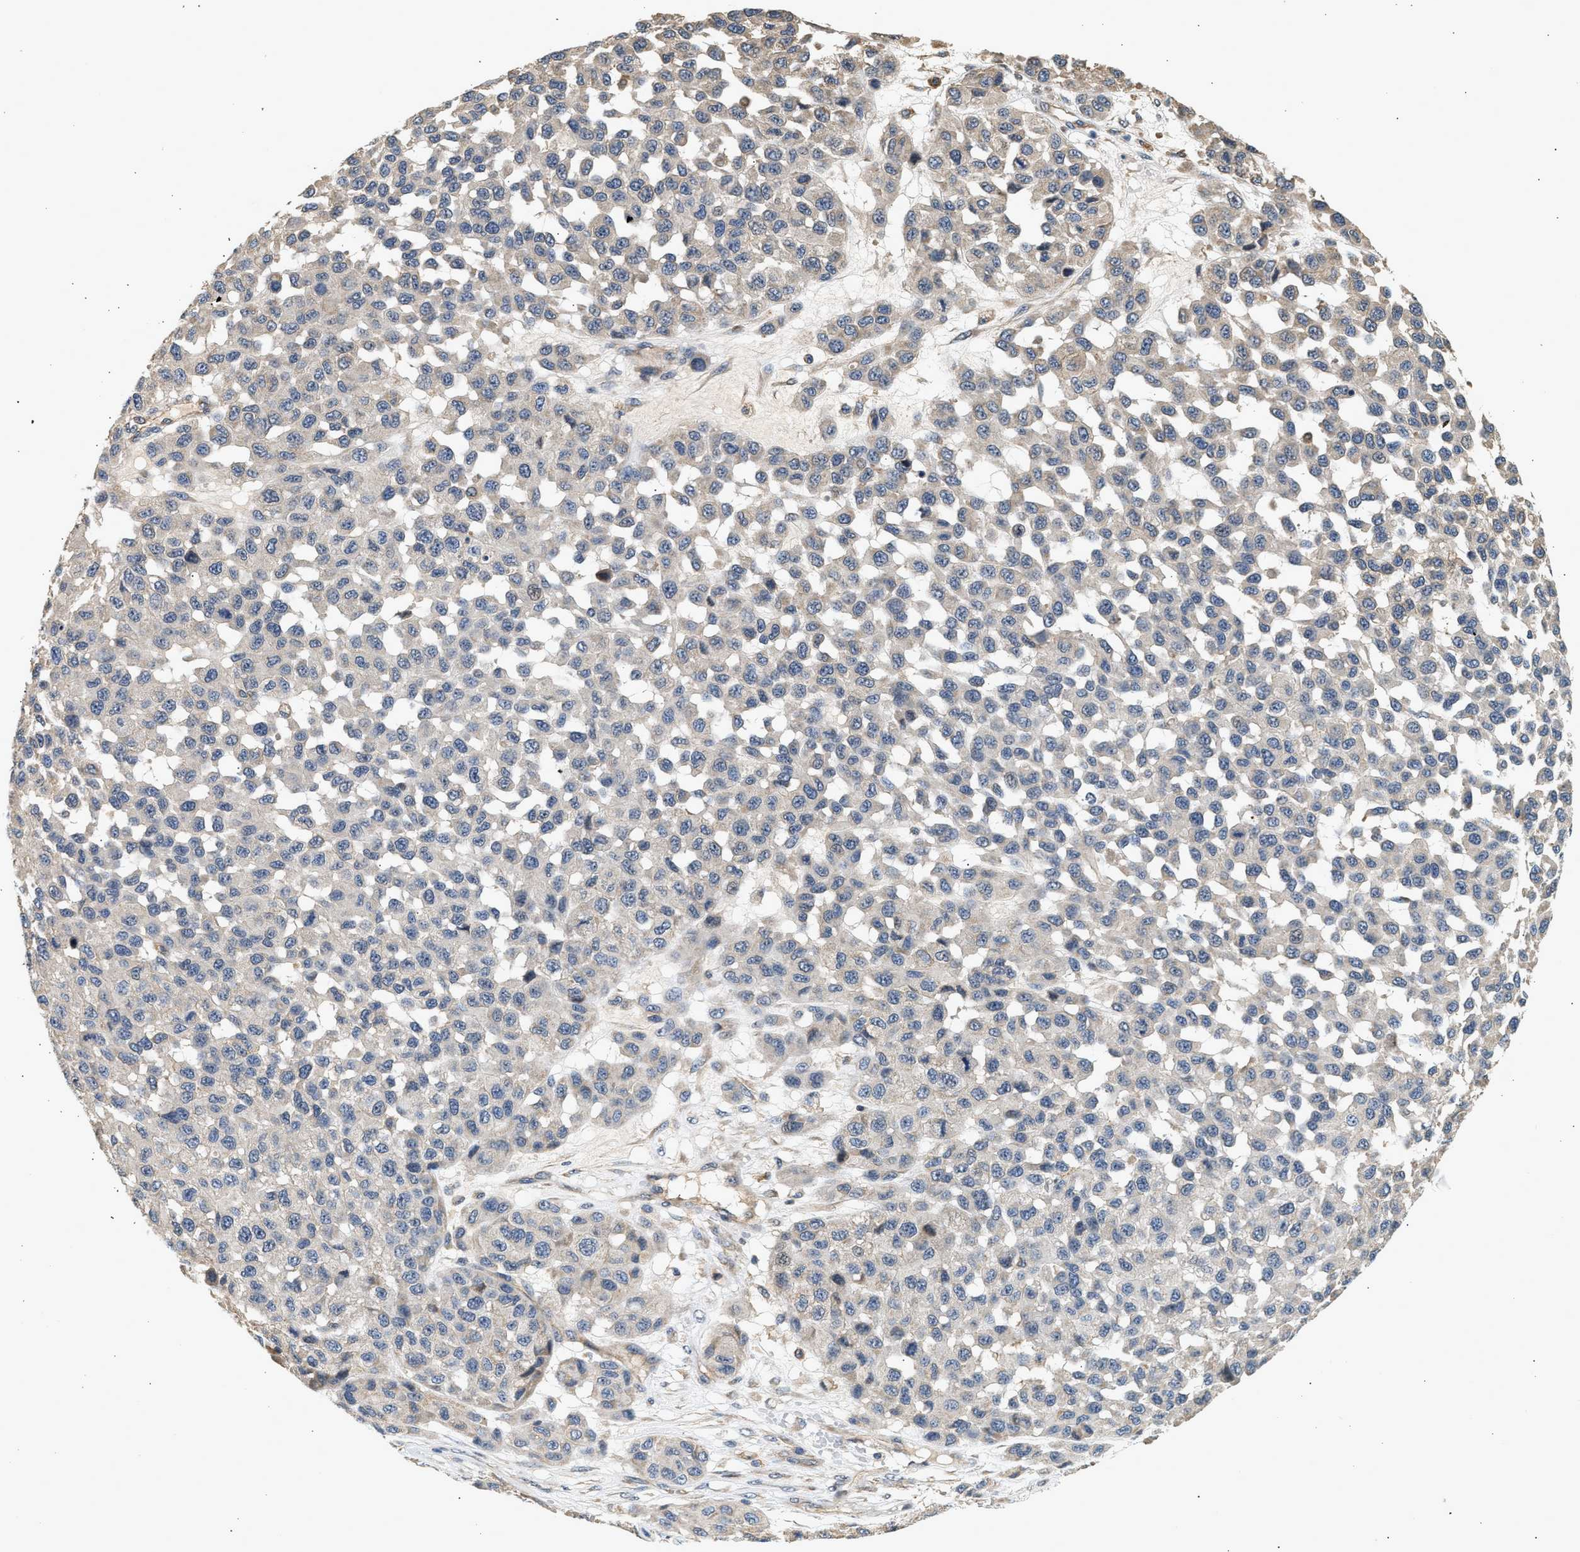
{"staining": {"intensity": "weak", "quantity": "<25%", "location": "cytoplasmic/membranous"}, "tissue": "melanoma", "cell_type": "Tumor cells", "image_type": "cancer", "snomed": [{"axis": "morphology", "description": "Malignant melanoma, NOS"}, {"axis": "topography", "description": "Skin"}], "caption": "Tumor cells show no significant protein expression in malignant melanoma. (Brightfield microscopy of DAB (3,3'-diaminobenzidine) immunohistochemistry at high magnification).", "gene": "DUSP14", "patient": {"sex": "male", "age": 62}}